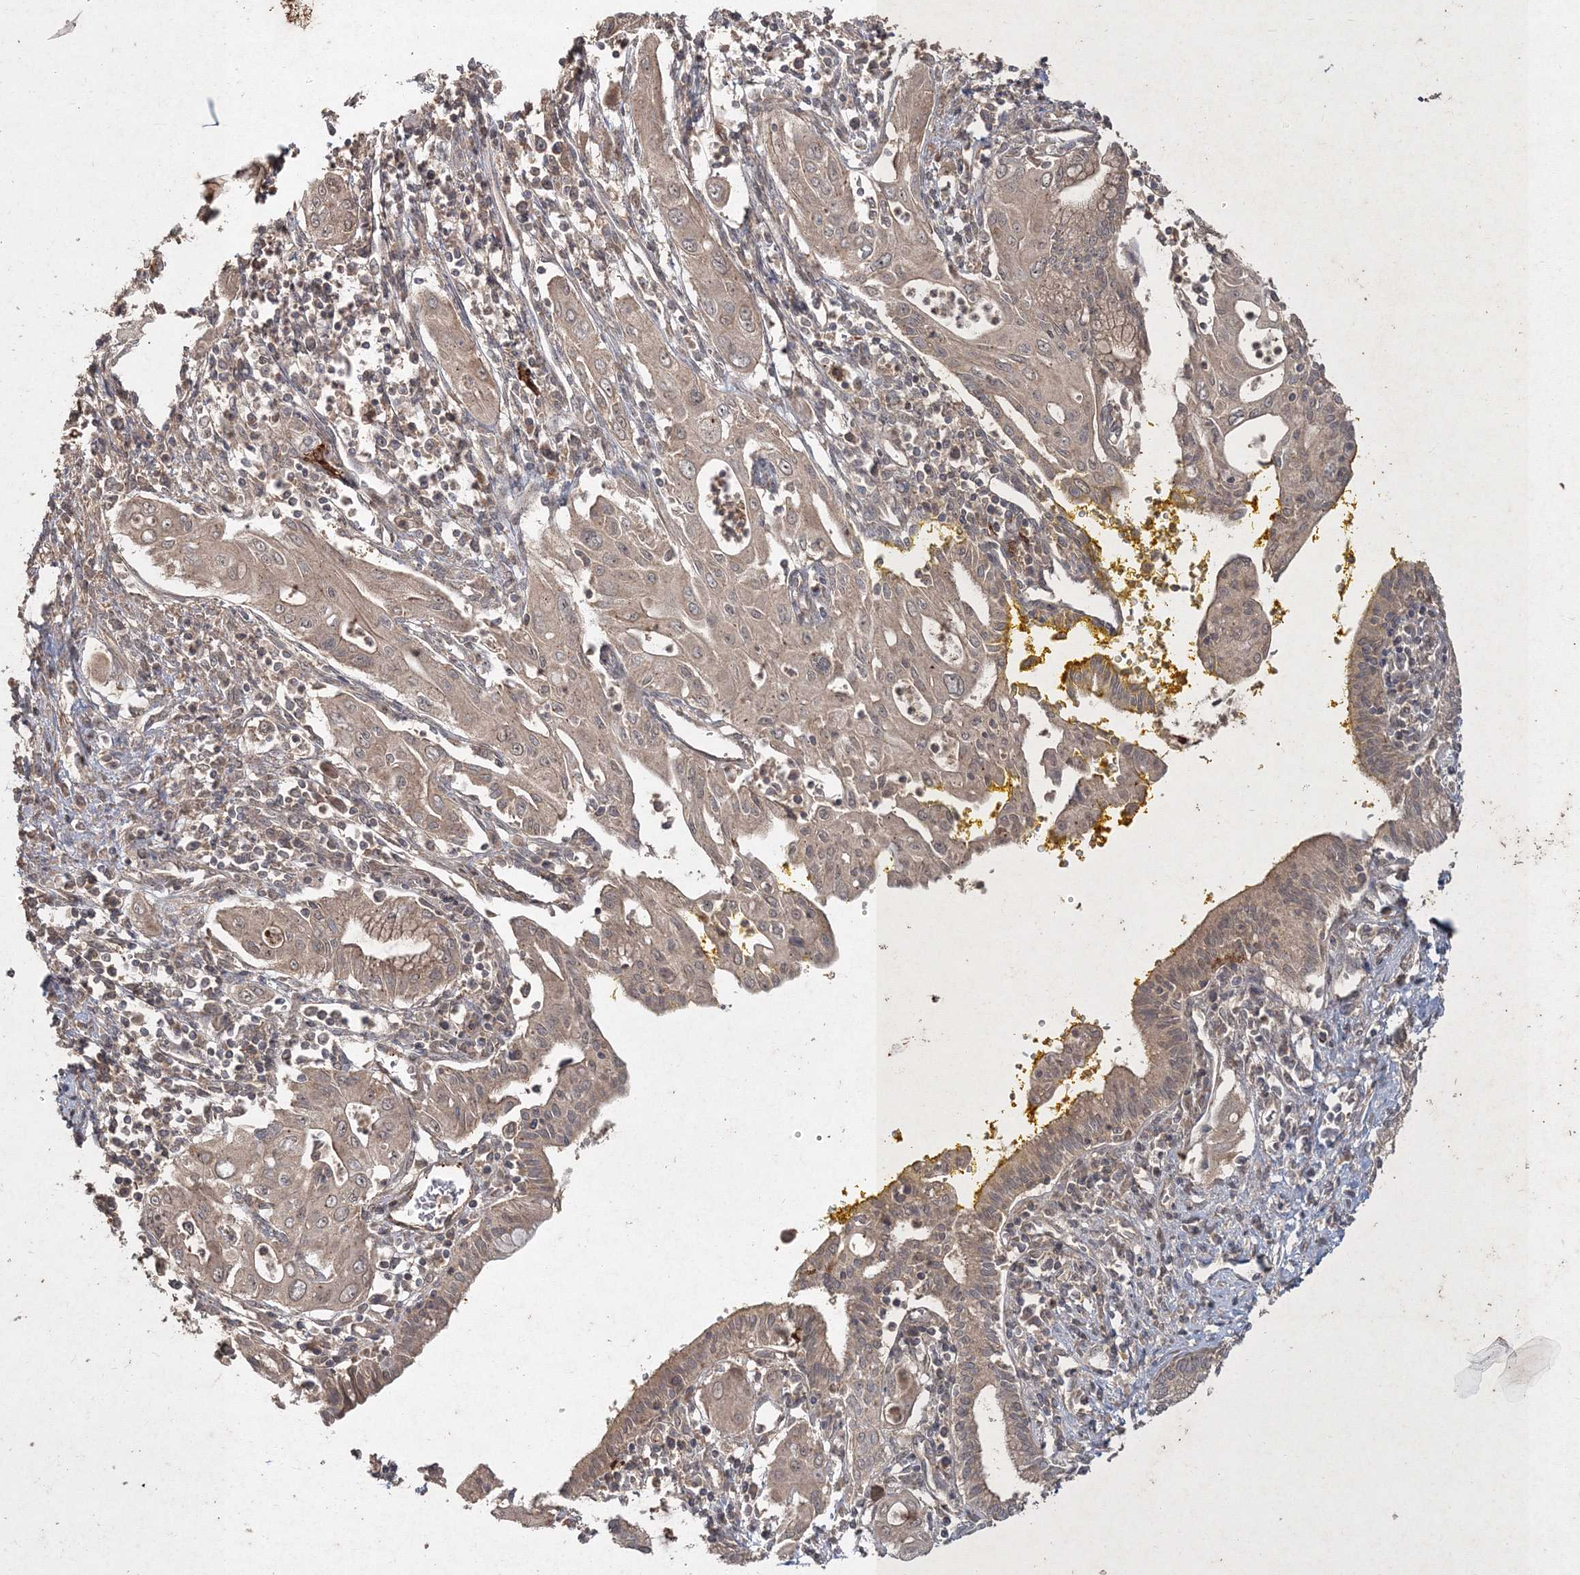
{"staining": {"intensity": "weak", "quantity": ">75%", "location": "cytoplasmic/membranous"}, "tissue": "pancreatic cancer", "cell_type": "Tumor cells", "image_type": "cancer", "snomed": [{"axis": "morphology", "description": "Adenocarcinoma, NOS"}, {"axis": "topography", "description": "Pancreas"}], "caption": "The immunohistochemical stain highlights weak cytoplasmic/membranous positivity in tumor cells of adenocarcinoma (pancreatic) tissue.", "gene": "SPRY1", "patient": {"sex": "male", "age": 58}}